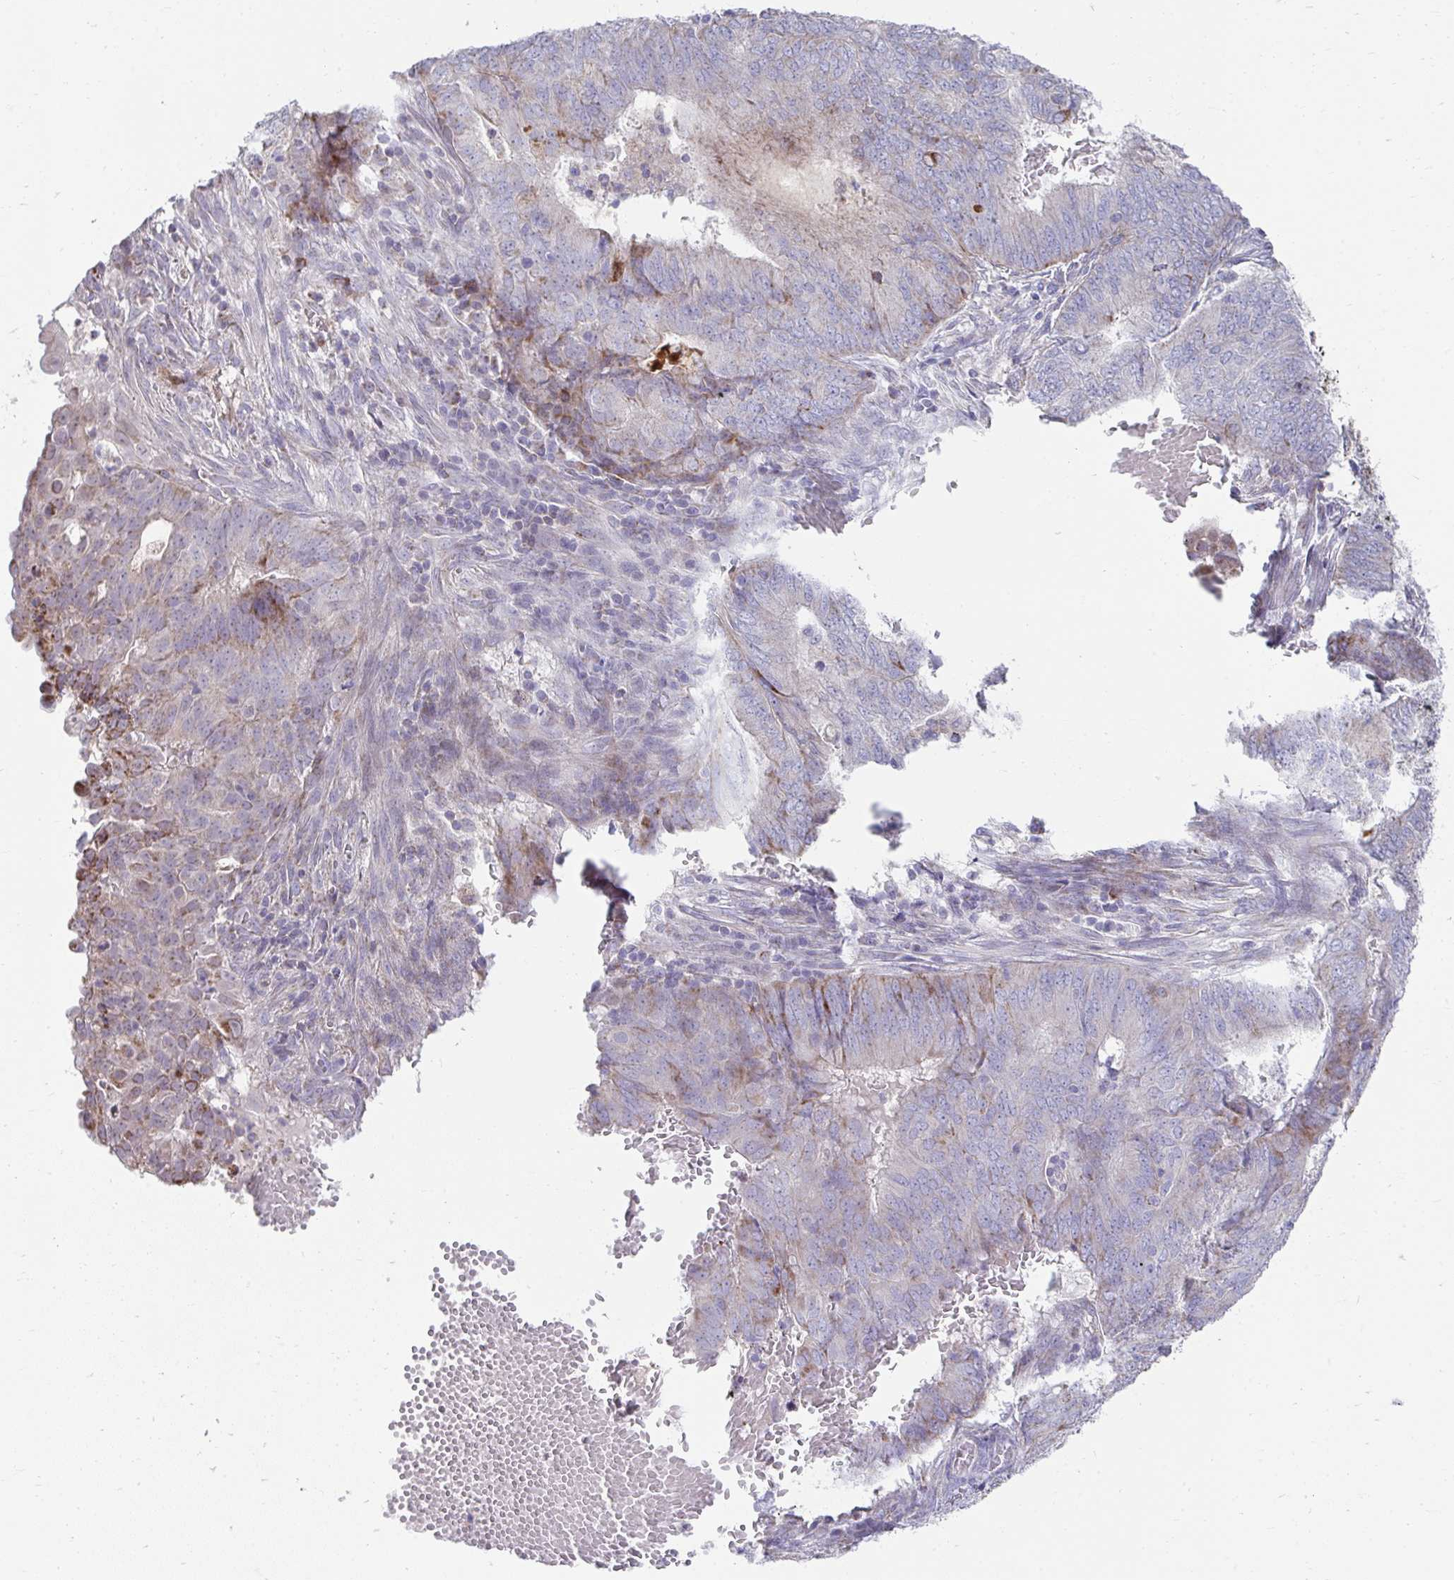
{"staining": {"intensity": "weak", "quantity": "<25%", "location": "cytoplasmic/membranous"}, "tissue": "endometrial cancer", "cell_type": "Tumor cells", "image_type": "cancer", "snomed": [{"axis": "morphology", "description": "Adenocarcinoma, NOS"}, {"axis": "topography", "description": "Endometrium"}], "caption": "Immunohistochemistry photomicrograph of neoplastic tissue: human endometrial adenocarcinoma stained with DAB exhibits no significant protein positivity in tumor cells. The staining was performed using DAB (3,3'-diaminobenzidine) to visualize the protein expression in brown, while the nuclei were stained in blue with hematoxylin (Magnification: 20x).", "gene": "PRRG3", "patient": {"sex": "female", "age": 62}}